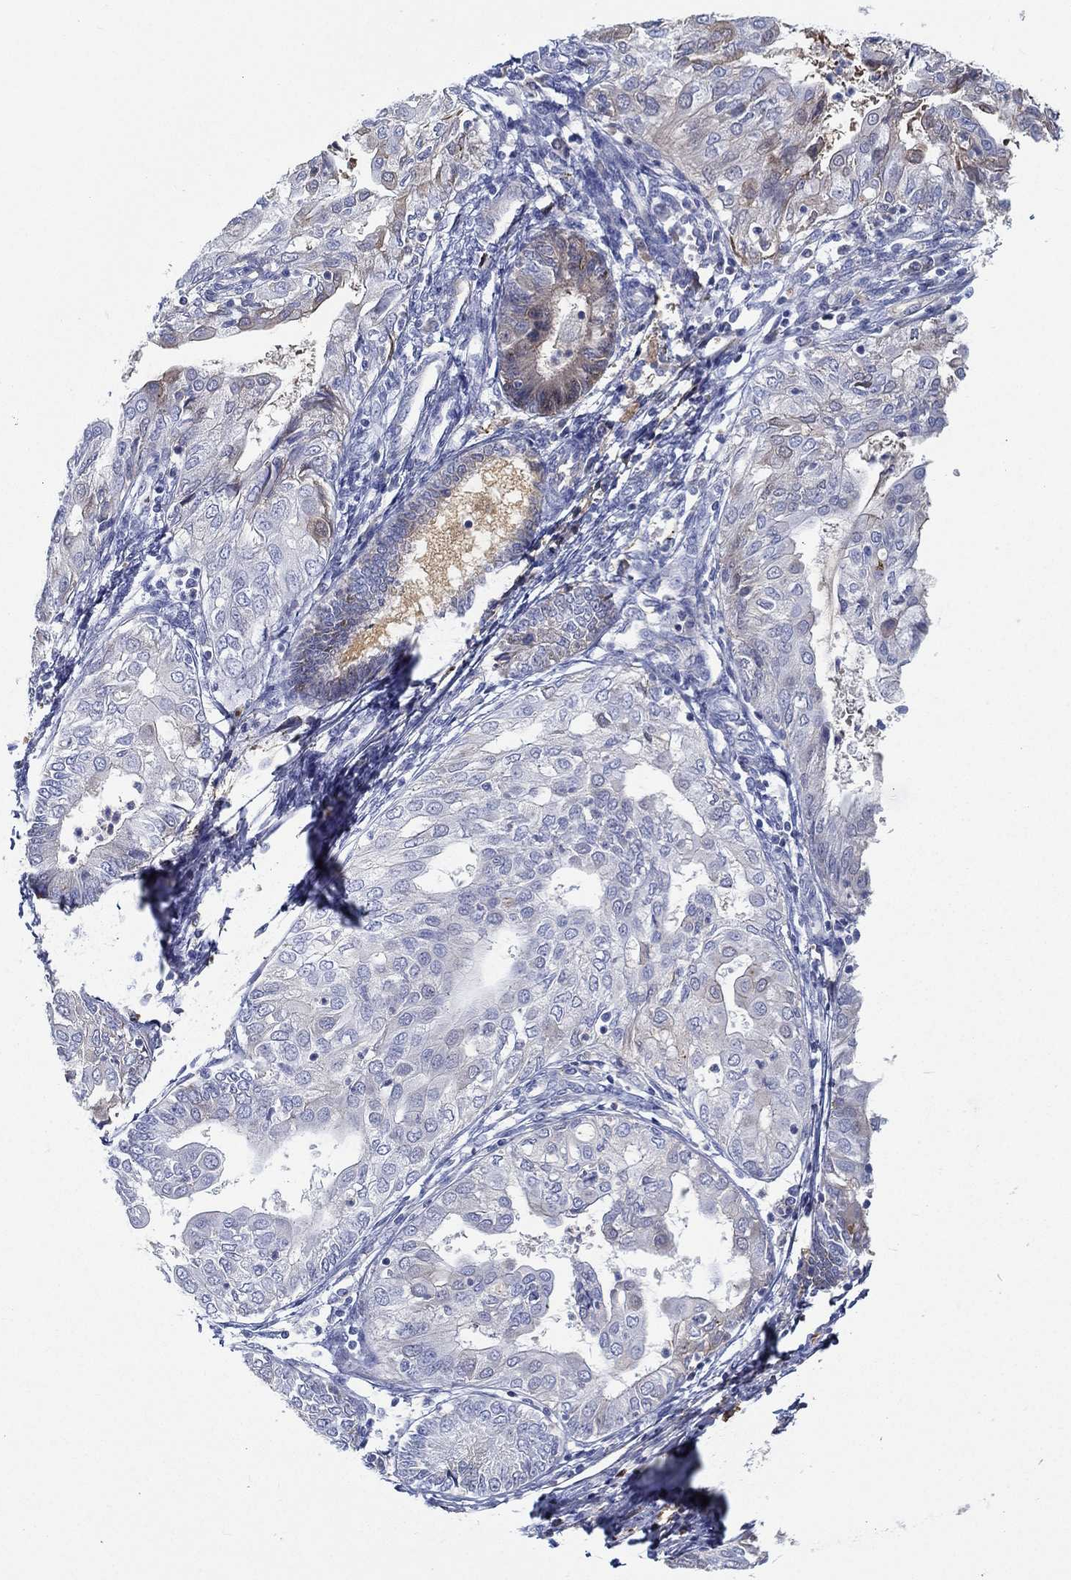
{"staining": {"intensity": "negative", "quantity": "none", "location": "none"}, "tissue": "endometrial cancer", "cell_type": "Tumor cells", "image_type": "cancer", "snomed": [{"axis": "morphology", "description": "Adenocarcinoma, NOS"}, {"axis": "topography", "description": "Endometrium"}], "caption": "Histopathology image shows no significant protein staining in tumor cells of adenocarcinoma (endometrial). (DAB (3,3'-diaminobenzidine) immunohistochemistry (IHC) visualized using brightfield microscopy, high magnification).", "gene": "IFNB1", "patient": {"sex": "female", "age": 68}}